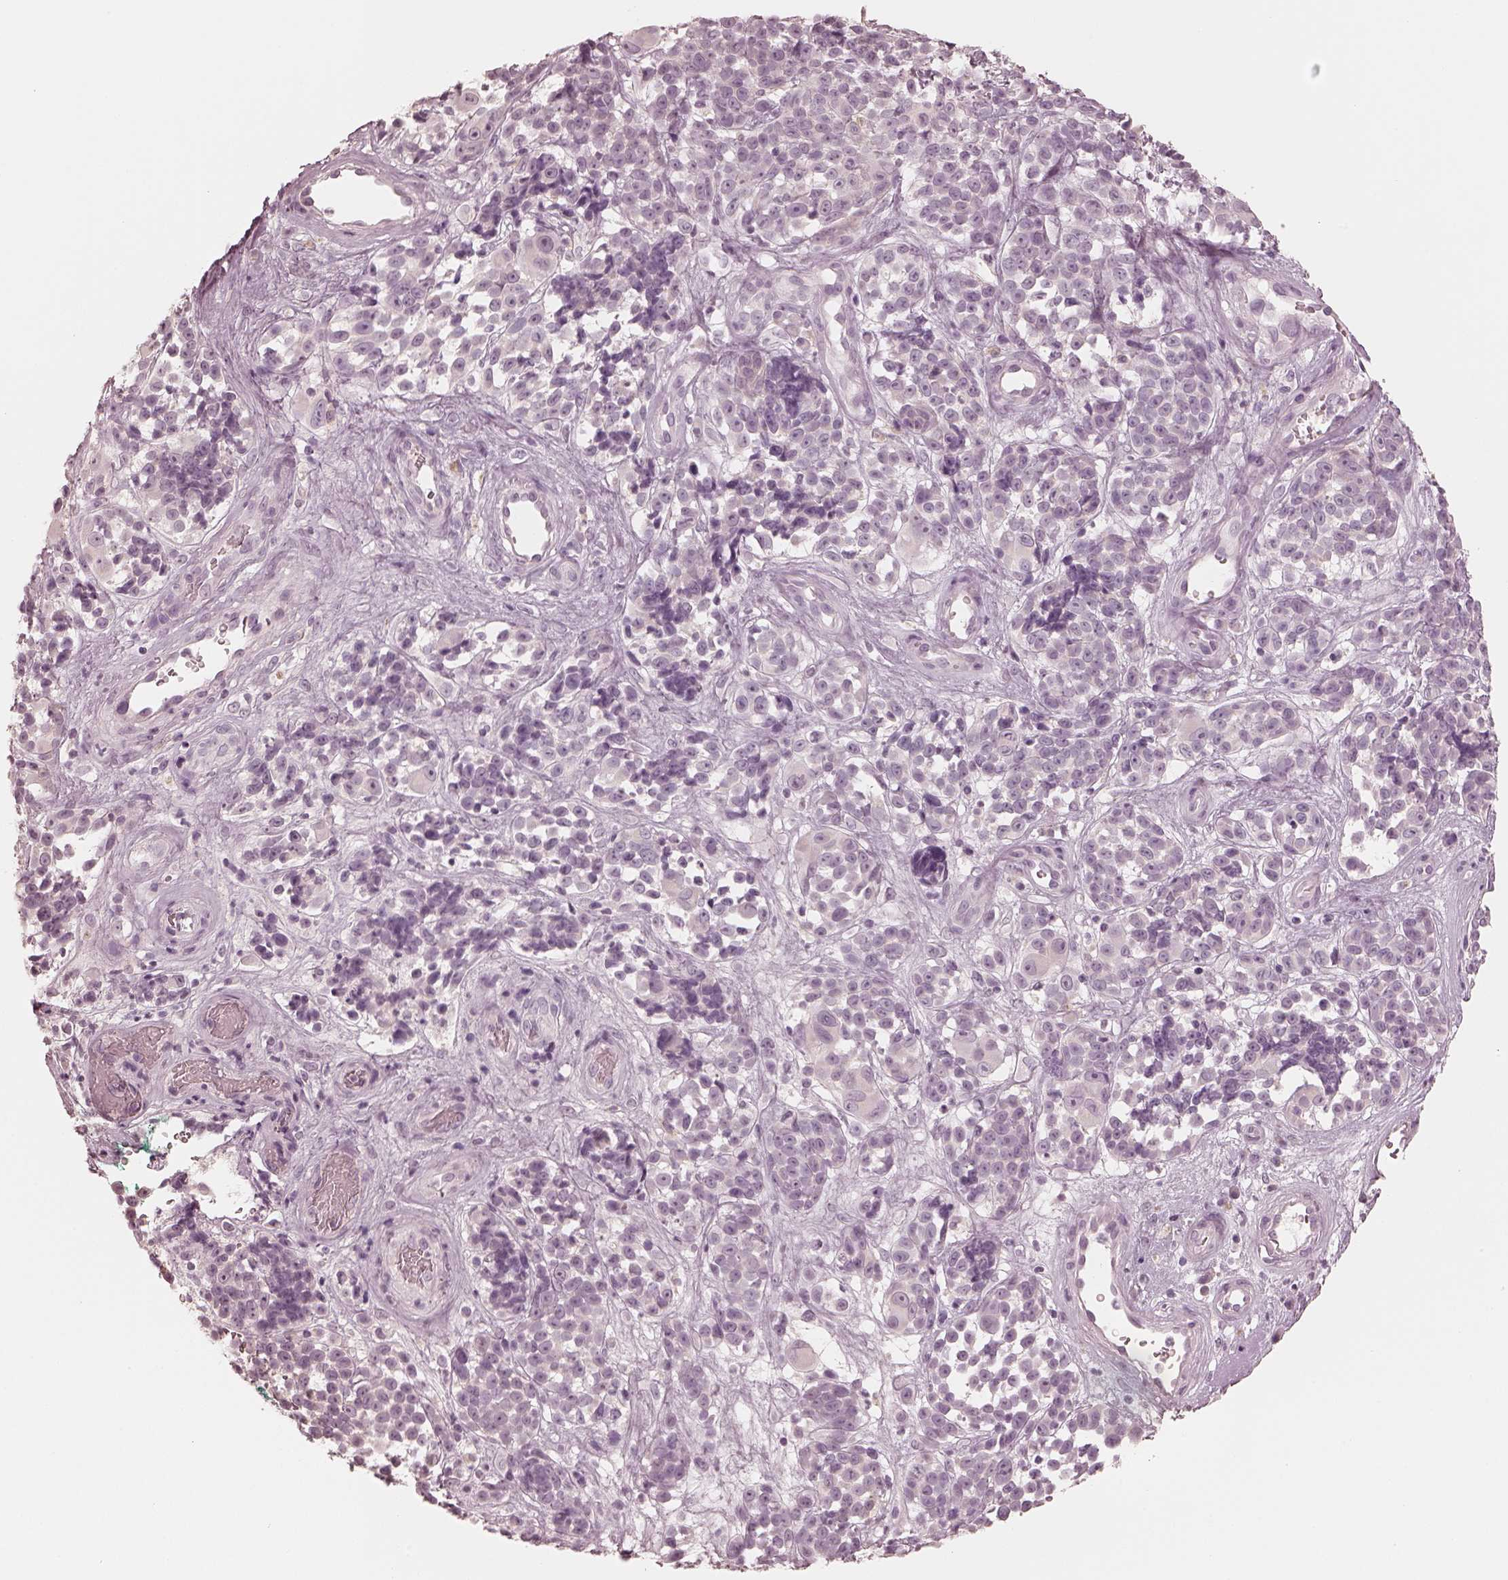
{"staining": {"intensity": "negative", "quantity": "none", "location": "none"}, "tissue": "melanoma", "cell_type": "Tumor cells", "image_type": "cancer", "snomed": [{"axis": "morphology", "description": "Malignant melanoma, NOS"}, {"axis": "topography", "description": "Skin"}], "caption": "Tumor cells show no significant staining in melanoma.", "gene": "CALR3", "patient": {"sex": "female", "age": 88}}